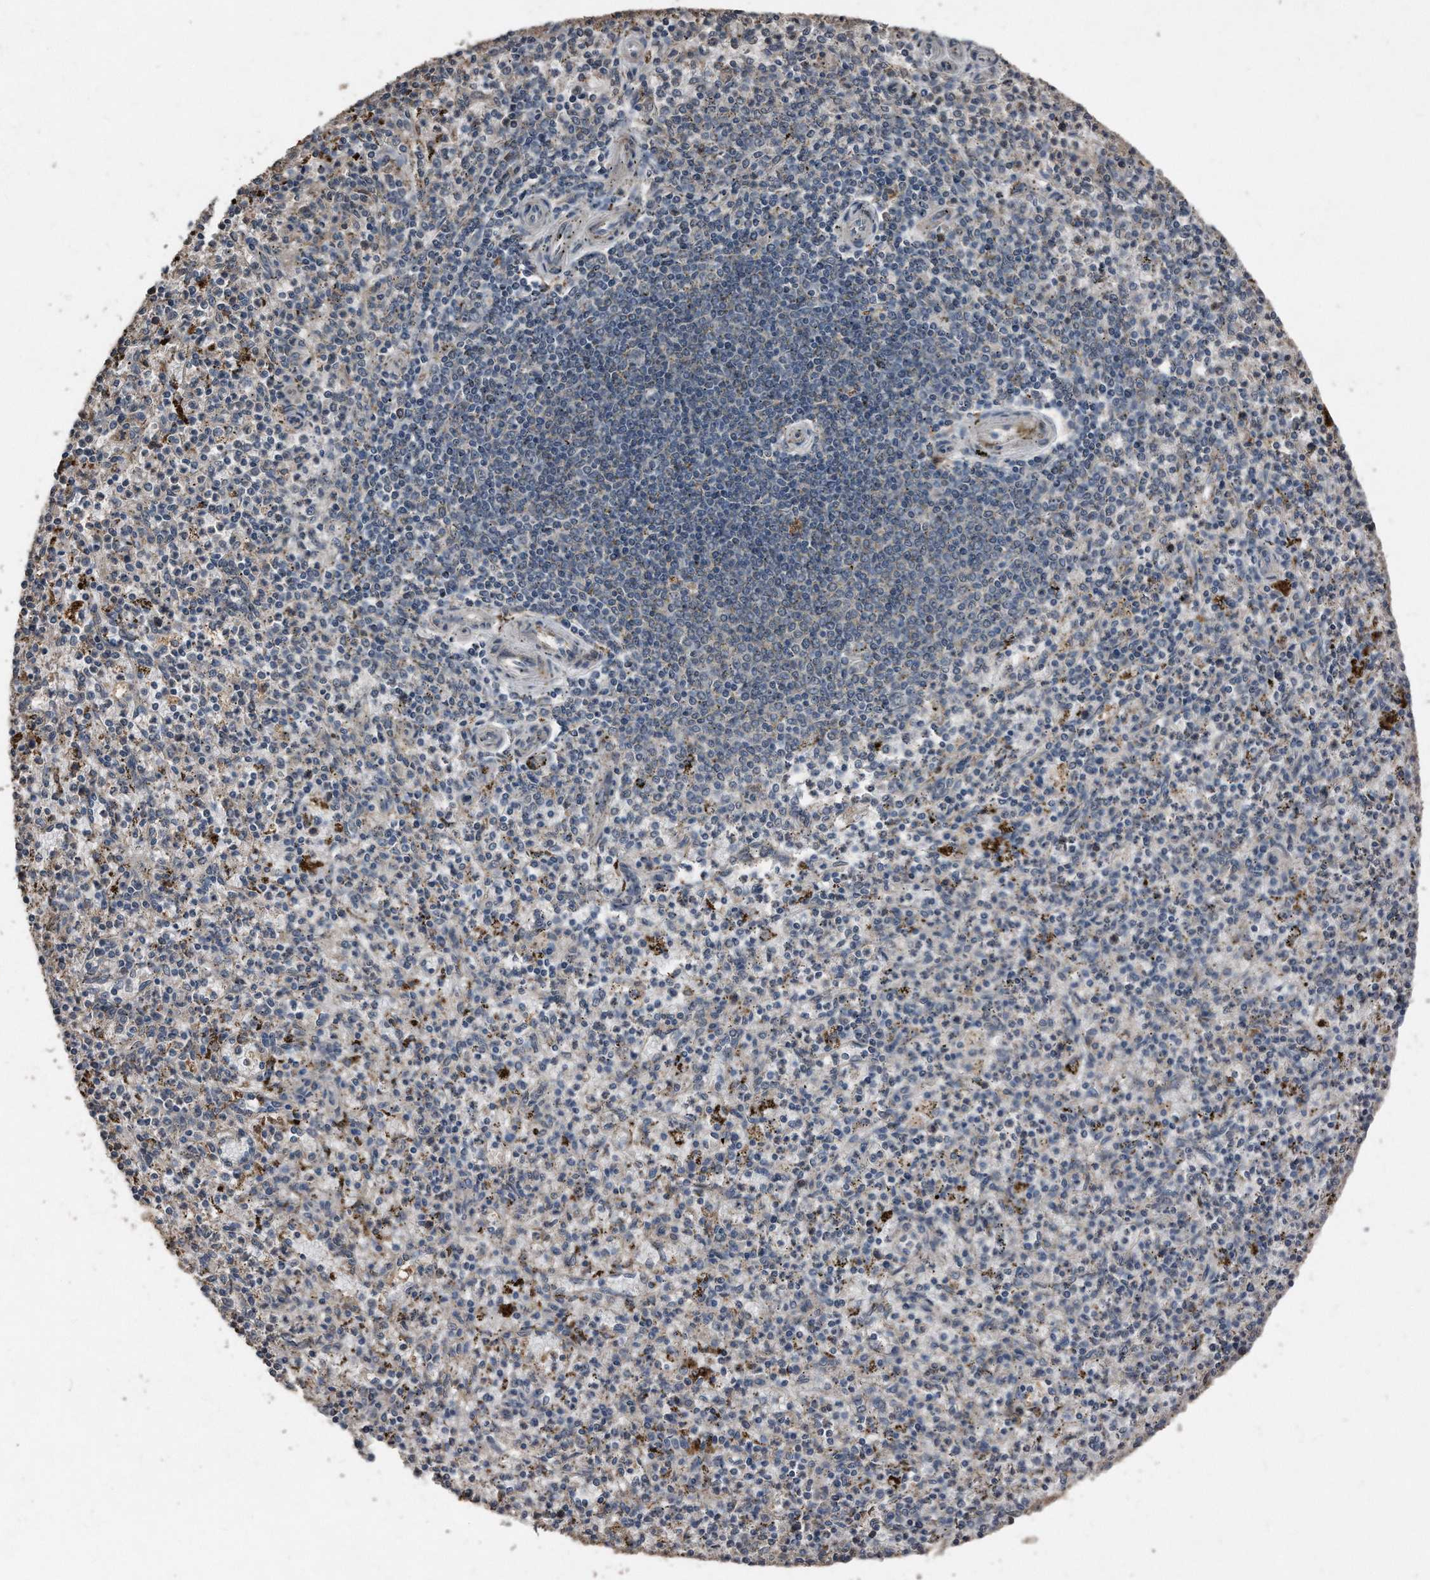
{"staining": {"intensity": "weak", "quantity": "<25%", "location": "cytoplasmic/membranous"}, "tissue": "spleen", "cell_type": "Cells in red pulp", "image_type": "normal", "snomed": [{"axis": "morphology", "description": "Normal tissue, NOS"}, {"axis": "topography", "description": "Spleen"}], "caption": "Micrograph shows no protein positivity in cells in red pulp of benign spleen.", "gene": "ANKRD10", "patient": {"sex": "male", "age": 72}}